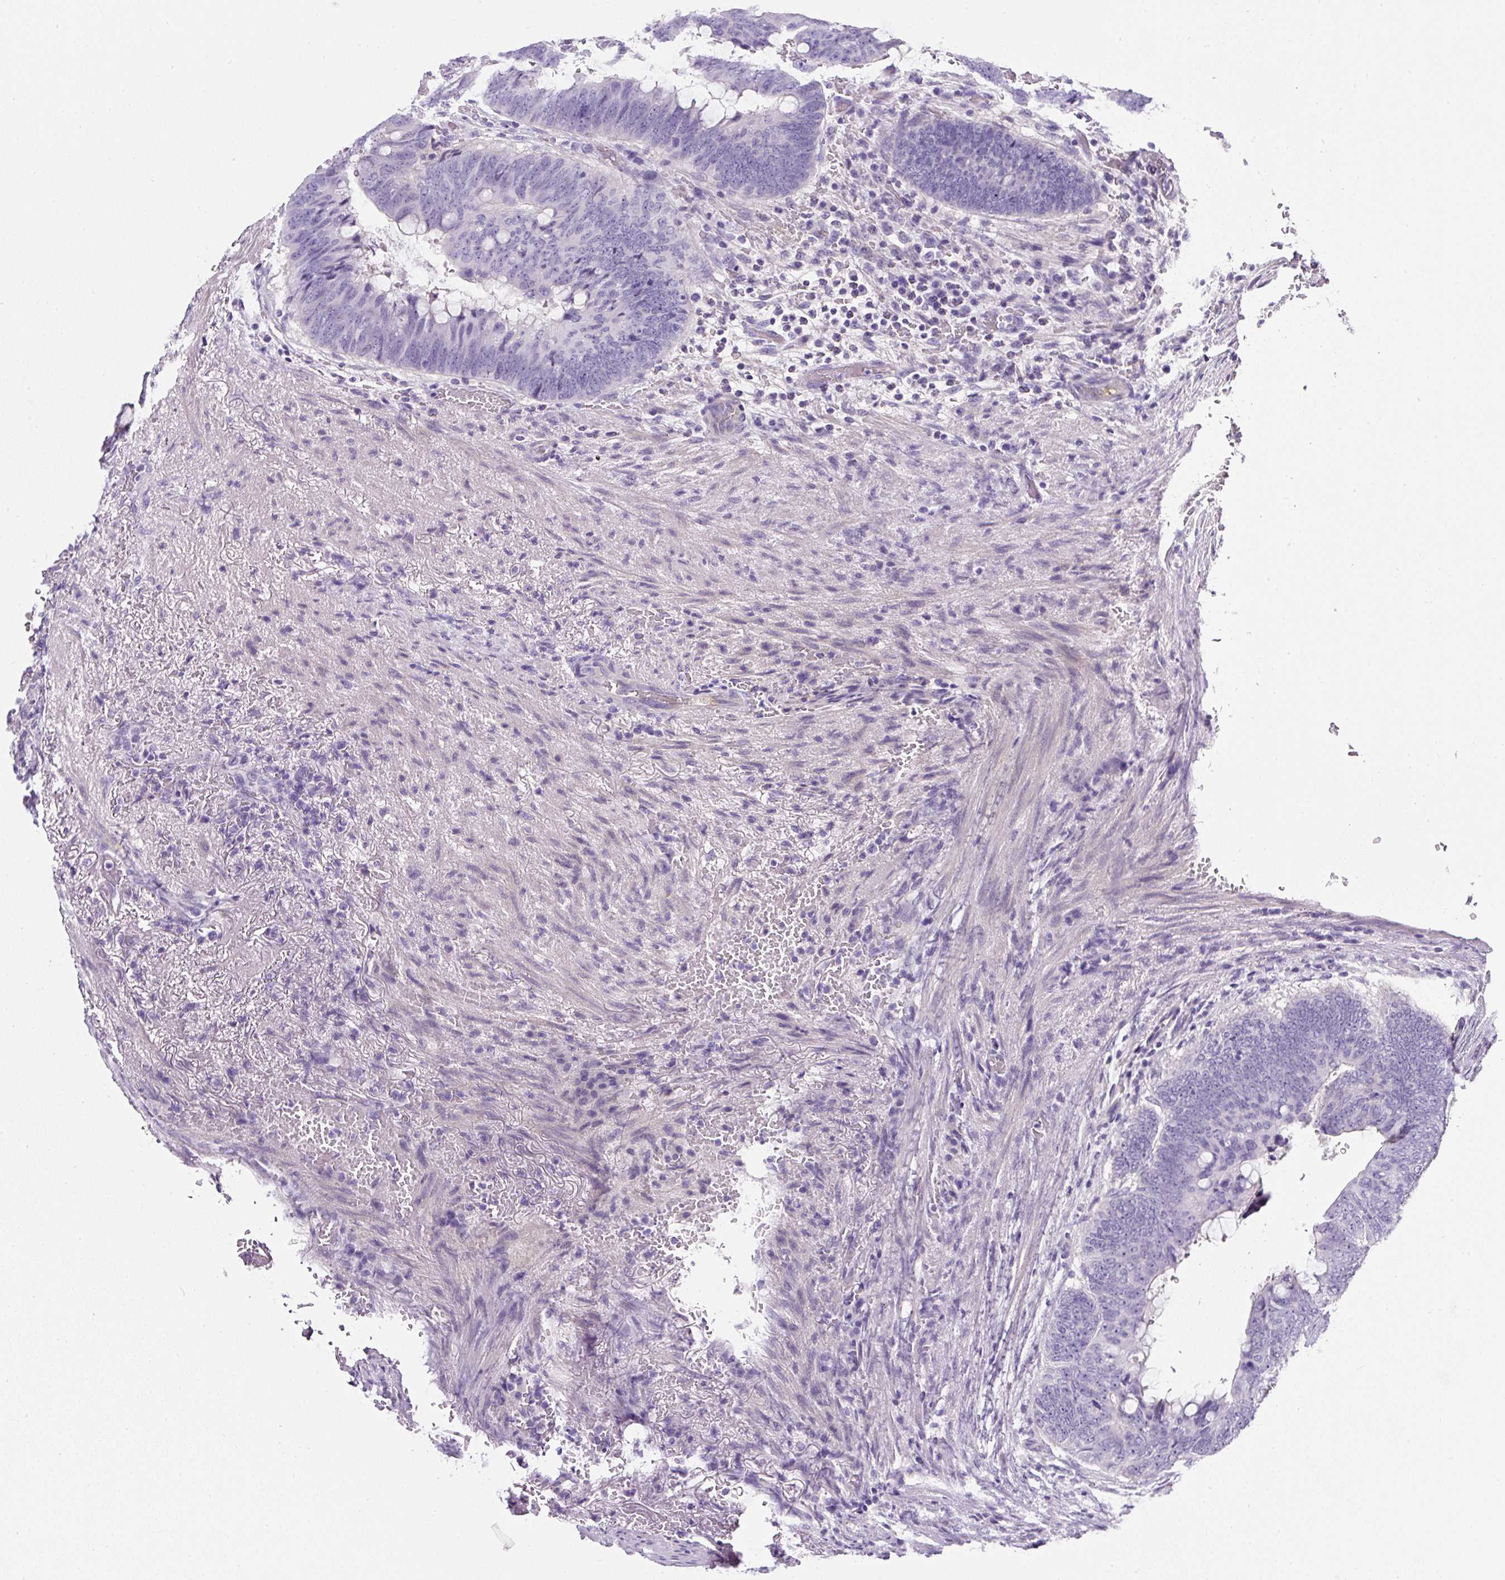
{"staining": {"intensity": "negative", "quantity": "none", "location": "none"}, "tissue": "colorectal cancer", "cell_type": "Tumor cells", "image_type": "cancer", "snomed": [{"axis": "morphology", "description": "Normal tissue, NOS"}, {"axis": "morphology", "description": "Adenocarcinoma, NOS"}, {"axis": "topography", "description": "Rectum"}, {"axis": "topography", "description": "Peripheral nerve tissue"}], "caption": "Colorectal cancer (adenocarcinoma) was stained to show a protein in brown. There is no significant positivity in tumor cells.", "gene": "OR14A2", "patient": {"sex": "male", "age": 92}}